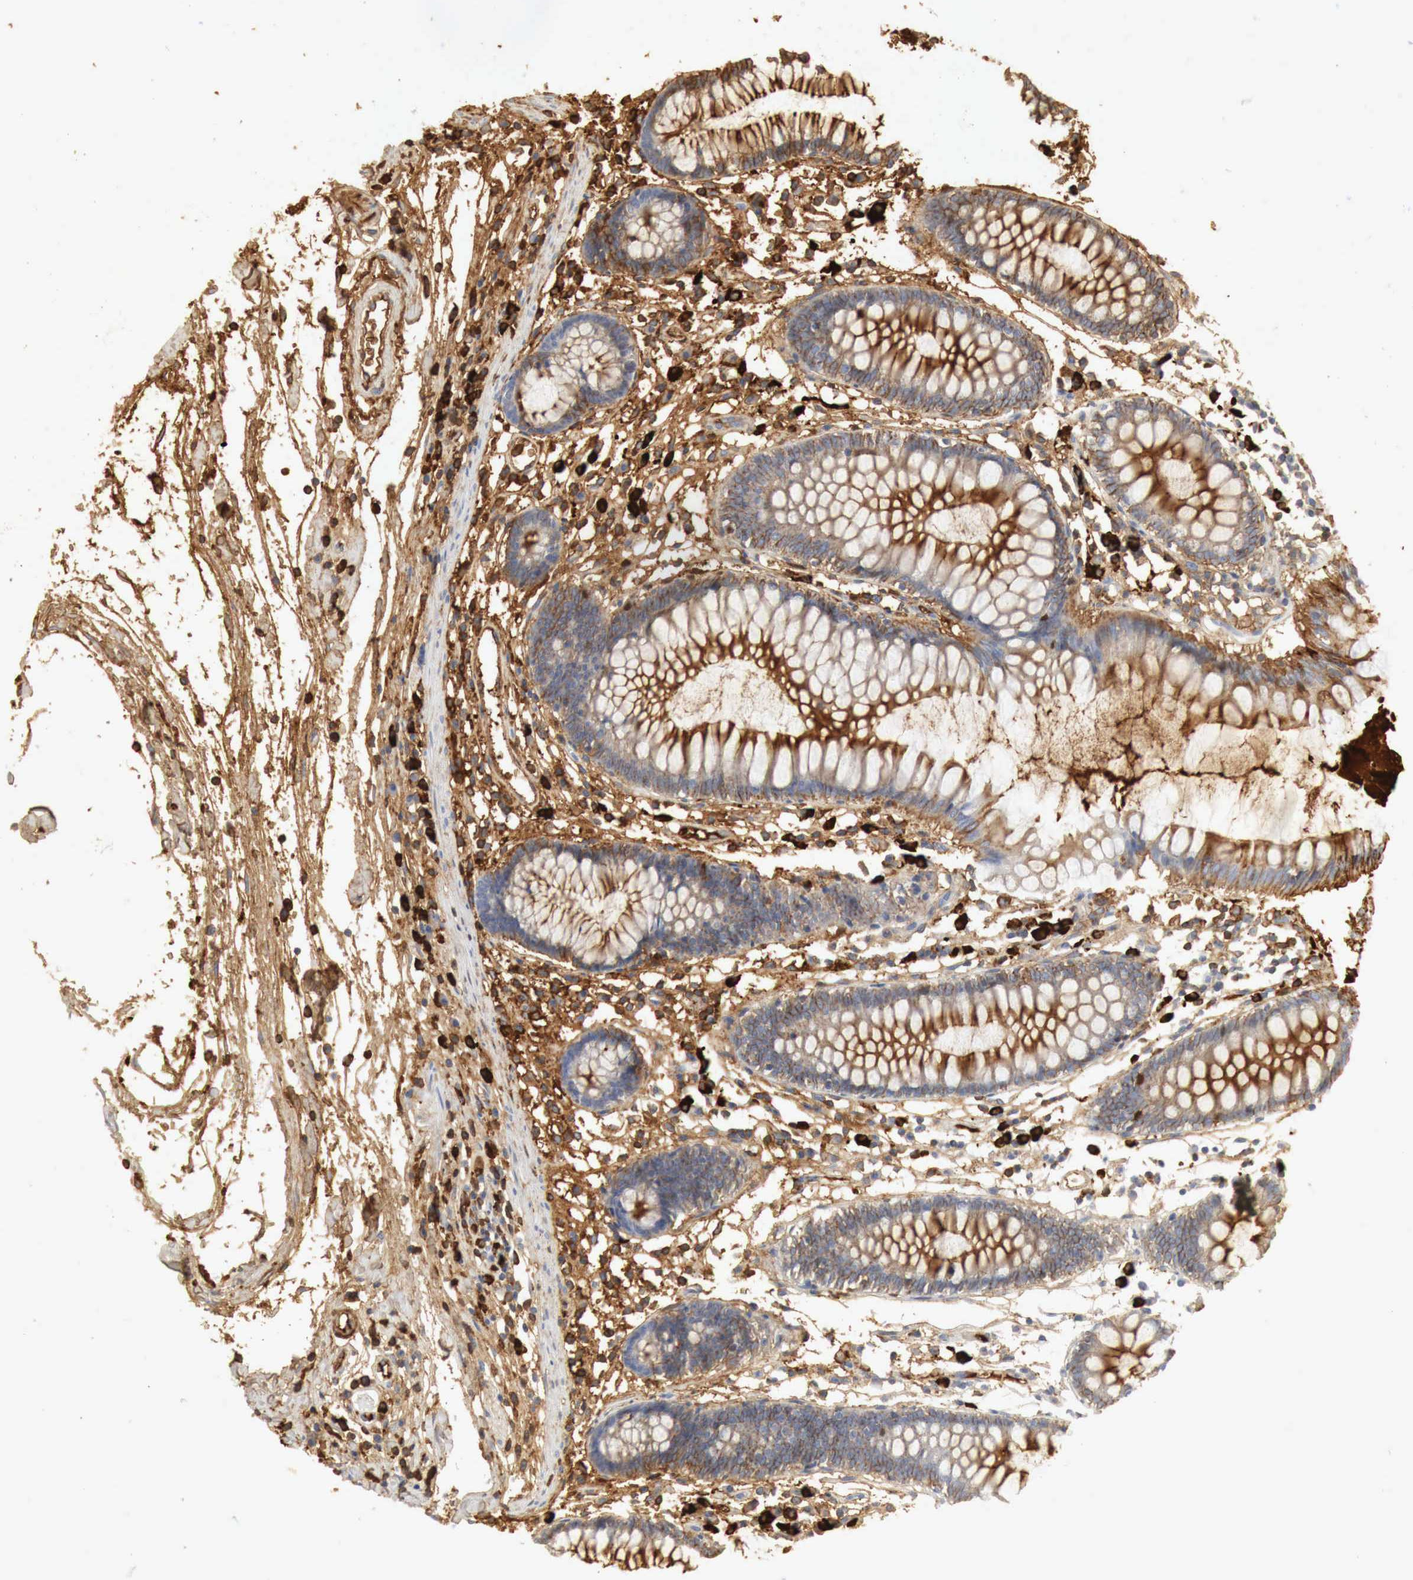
{"staining": {"intensity": "moderate", "quantity": ">75%", "location": "cytoplasmic/membranous"}, "tissue": "colon", "cell_type": "Endothelial cells", "image_type": "normal", "snomed": [{"axis": "morphology", "description": "Normal tissue, NOS"}, {"axis": "topography", "description": "Colon"}], "caption": "The image demonstrates immunohistochemical staining of benign colon. There is moderate cytoplasmic/membranous expression is seen in about >75% of endothelial cells.", "gene": "IGLC3", "patient": {"sex": "female", "age": 55}}